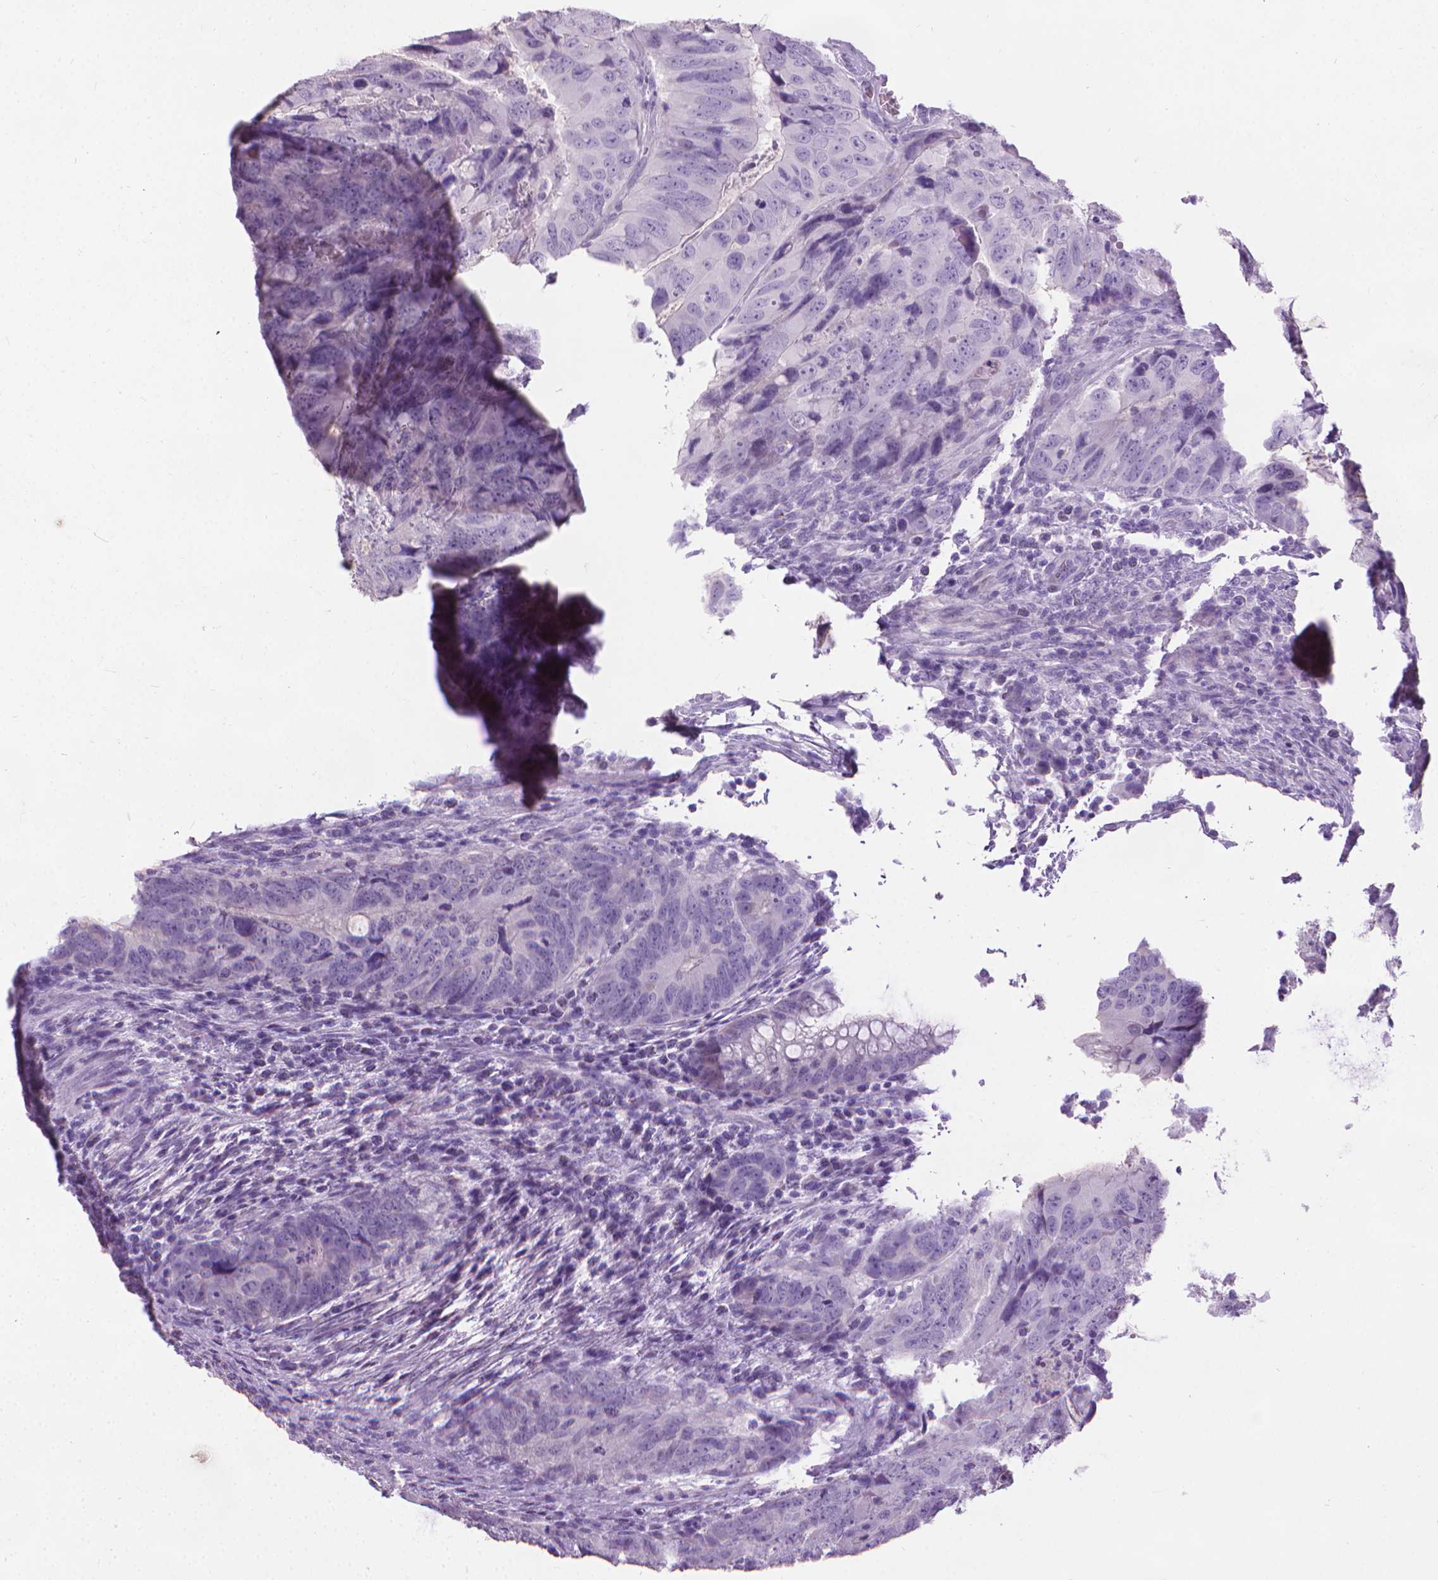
{"staining": {"intensity": "negative", "quantity": "none", "location": "none"}, "tissue": "colorectal cancer", "cell_type": "Tumor cells", "image_type": "cancer", "snomed": [{"axis": "morphology", "description": "Adenocarcinoma, NOS"}, {"axis": "topography", "description": "Colon"}], "caption": "Tumor cells are negative for brown protein staining in colorectal adenocarcinoma. Brightfield microscopy of immunohistochemistry (IHC) stained with DAB (3,3'-diaminobenzidine) (brown) and hematoxylin (blue), captured at high magnification.", "gene": "KRT5", "patient": {"sex": "male", "age": 79}}